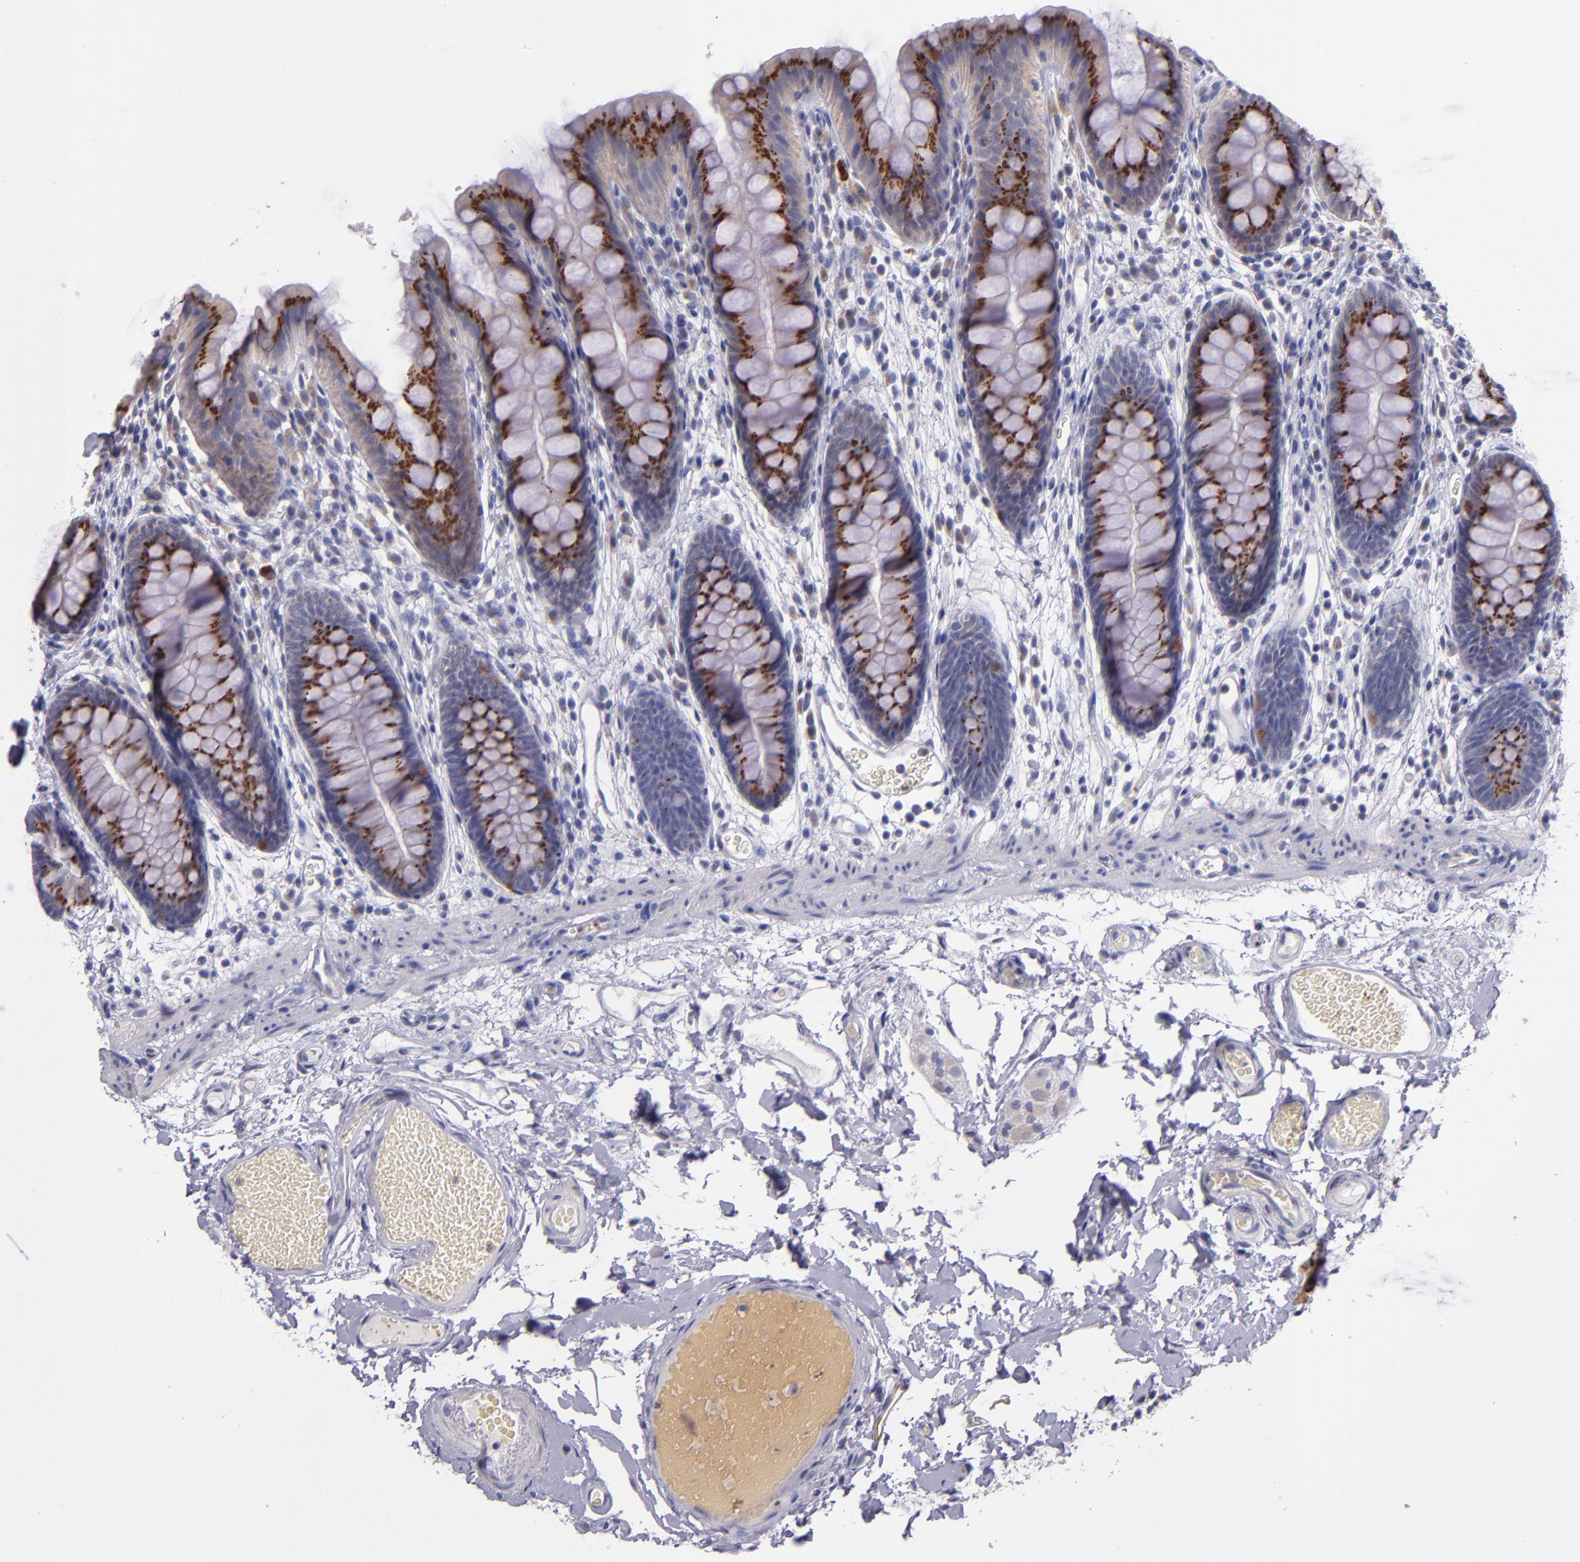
{"staining": {"intensity": "negative", "quantity": "none", "location": "none"}, "tissue": "colon", "cell_type": "Endothelial cells", "image_type": "normal", "snomed": [{"axis": "morphology", "description": "Normal tissue, NOS"}, {"axis": "topography", "description": "Smooth muscle"}, {"axis": "topography", "description": "Colon"}], "caption": "Immunohistochemistry histopathology image of unremarkable colon: colon stained with DAB displays no significant protein expression in endothelial cells. Nuclei are stained in blue.", "gene": "RAB41", "patient": {"sex": "male", "age": 67}}